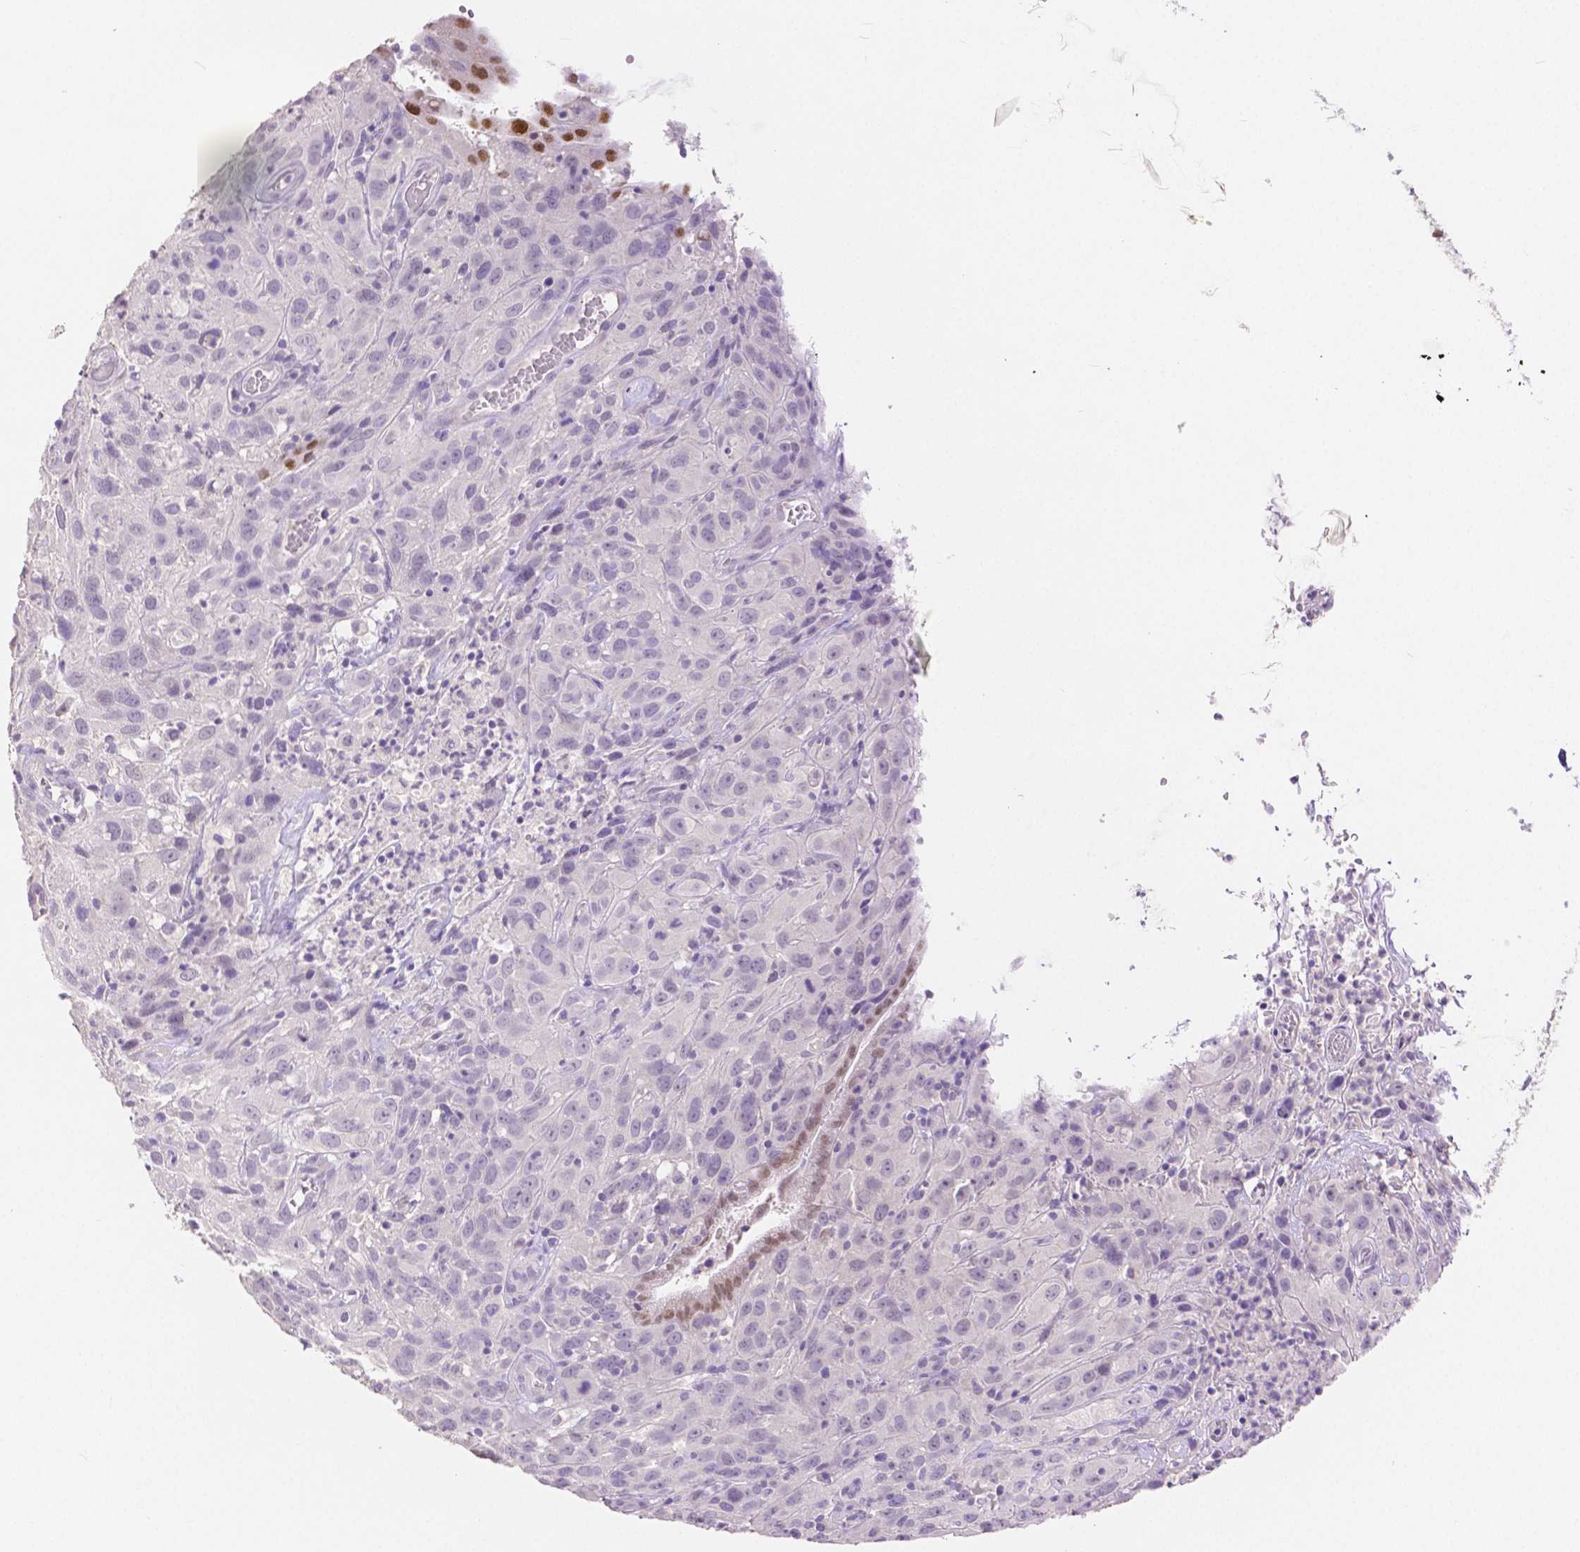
{"staining": {"intensity": "negative", "quantity": "none", "location": "none"}, "tissue": "cervical cancer", "cell_type": "Tumor cells", "image_type": "cancer", "snomed": [{"axis": "morphology", "description": "Squamous cell carcinoma, NOS"}, {"axis": "topography", "description": "Cervix"}], "caption": "This is an IHC micrograph of human squamous cell carcinoma (cervical). There is no positivity in tumor cells.", "gene": "HNF1B", "patient": {"sex": "female", "age": 32}}